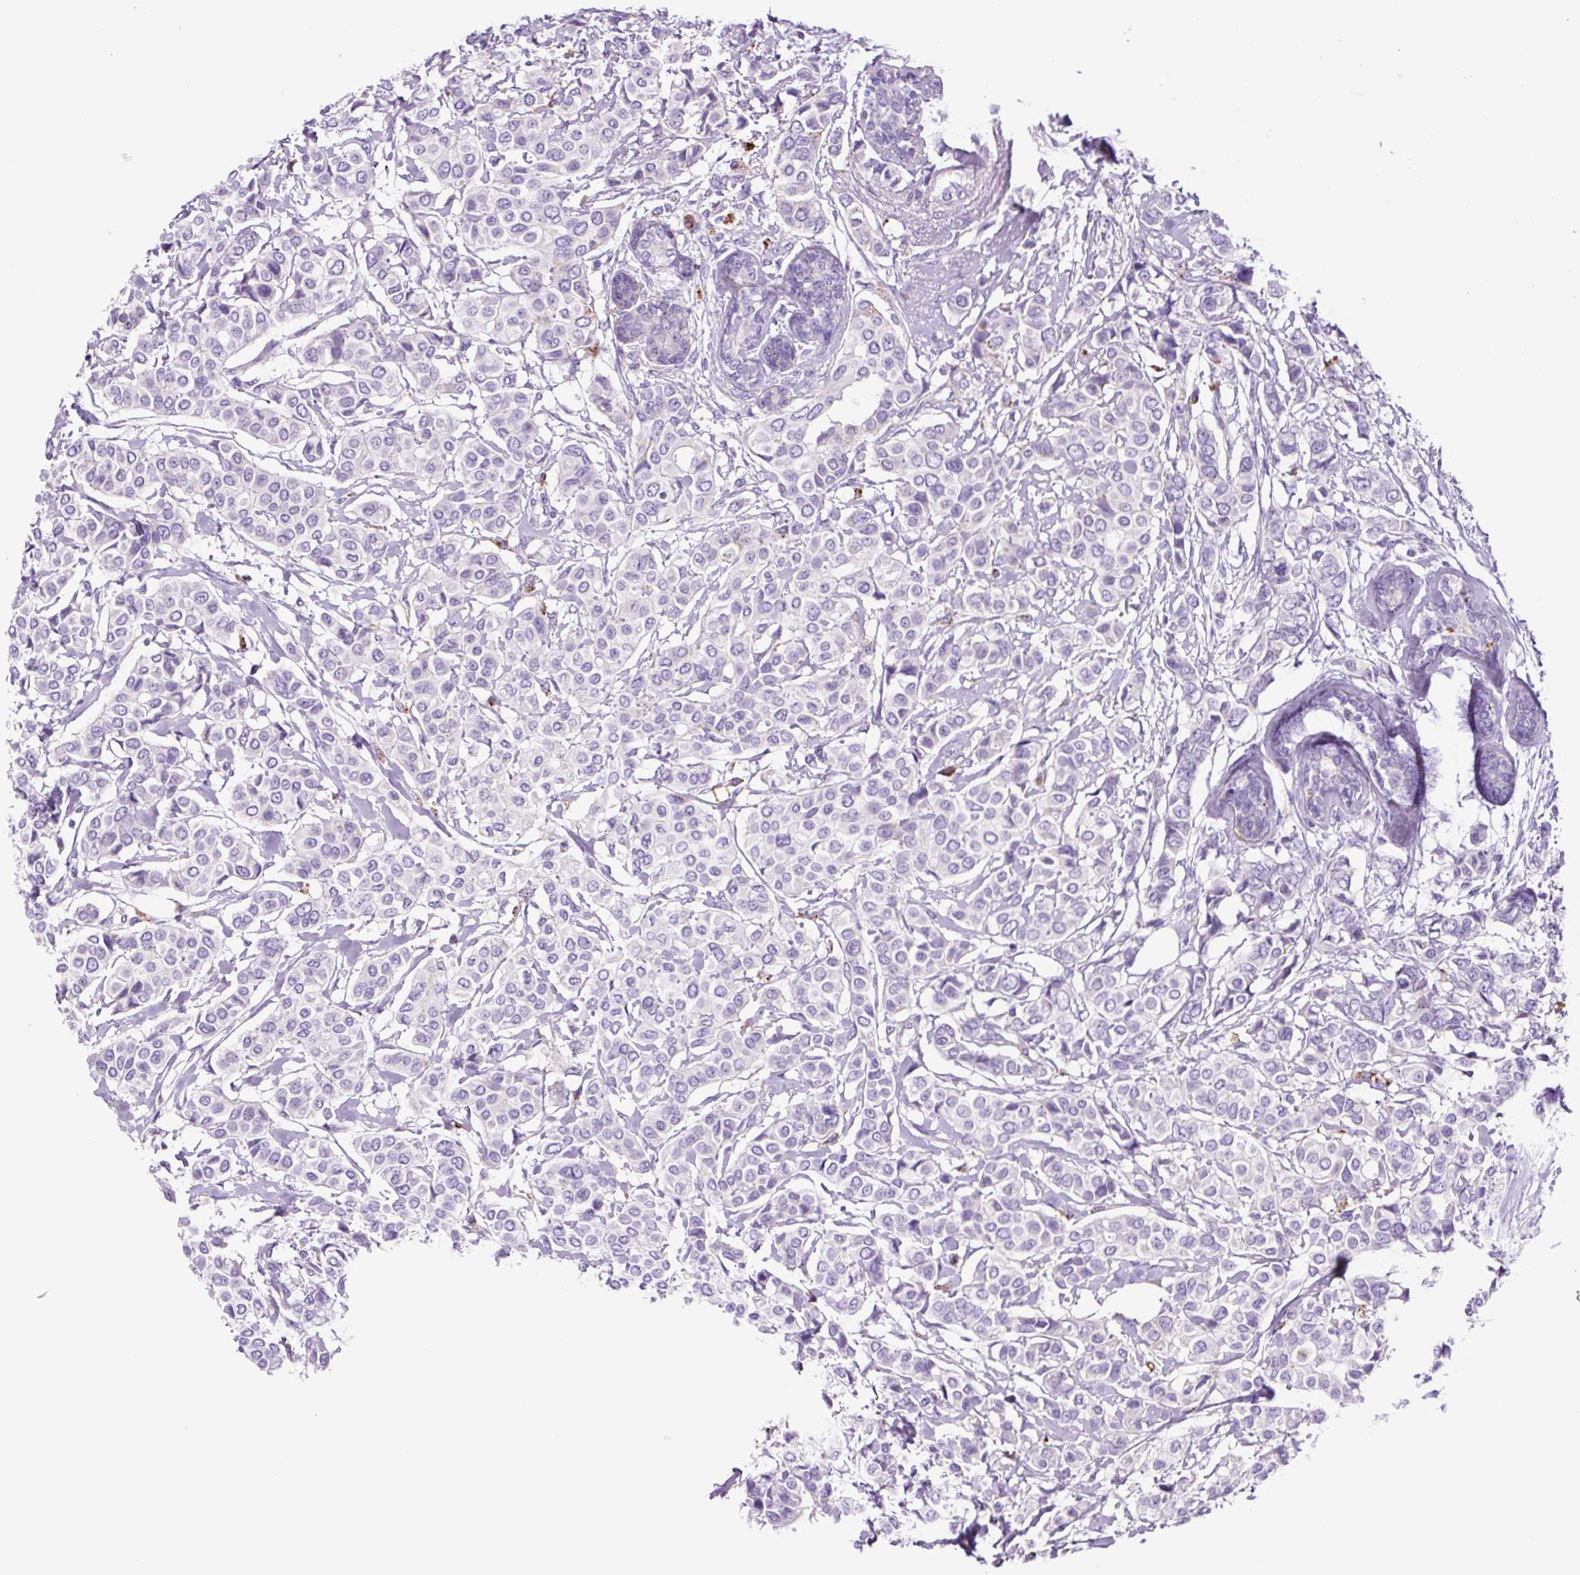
{"staining": {"intensity": "negative", "quantity": "none", "location": "none"}, "tissue": "breast cancer", "cell_type": "Tumor cells", "image_type": "cancer", "snomed": [{"axis": "morphology", "description": "Lobular carcinoma"}, {"axis": "topography", "description": "Breast"}], "caption": "The histopathology image shows no staining of tumor cells in breast cancer.", "gene": "LCN10", "patient": {"sex": "female", "age": 51}}